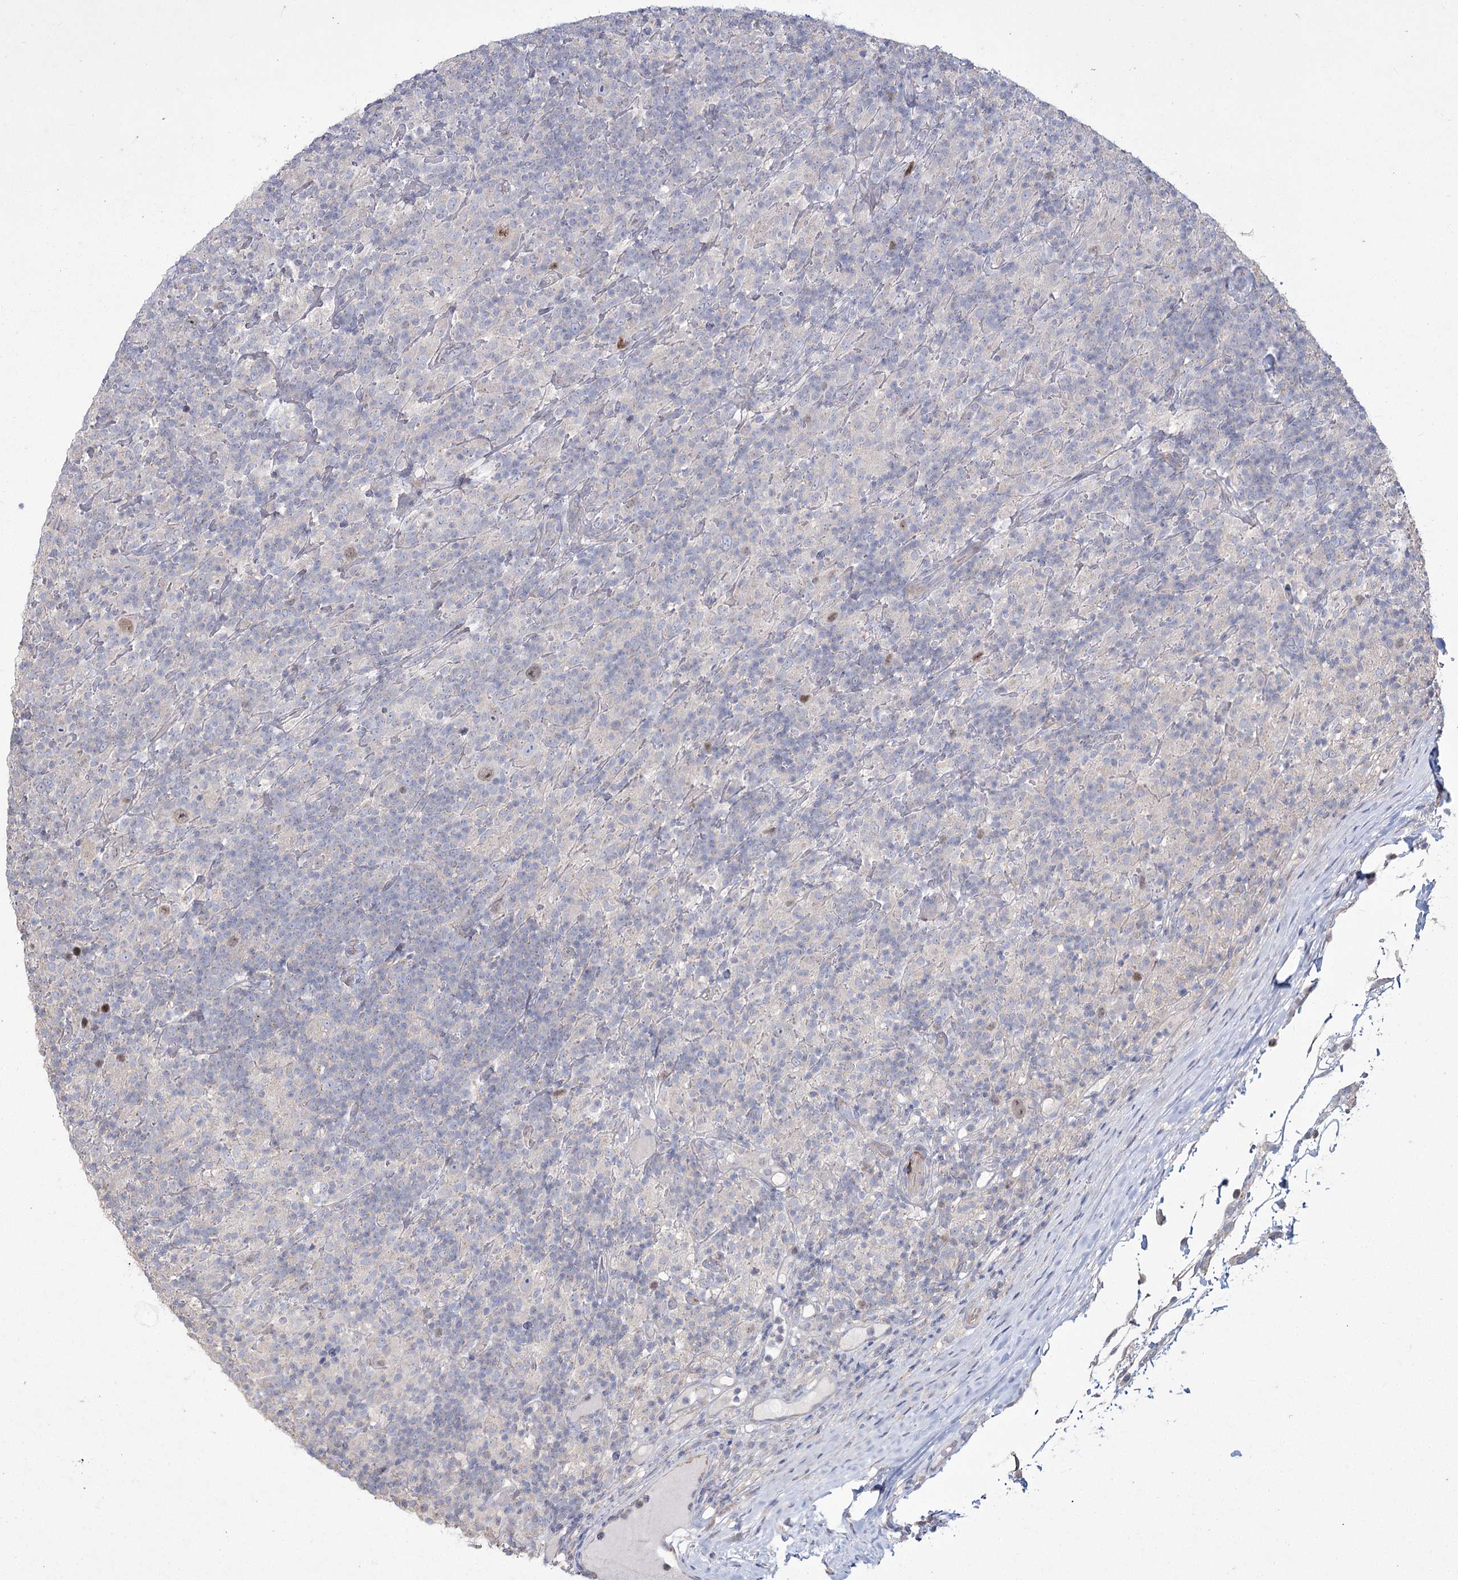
{"staining": {"intensity": "negative", "quantity": "none", "location": "none"}, "tissue": "lymphoma", "cell_type": "Tumor cells", "image_type": "cancer", "snomed": [{"axis": "morphology", "description": "Hodgkin's disease, NOS"}, {"axis": "topography", "description": "Lymph node"}], "caption": "DAB (3,3'-diaminobenzidine) immunohistochemical staining of human lymphoma demonstrates no significant staining in tumor cells.", "gene": "PRC1", "patient": {"sex": "male", "age": 70}}